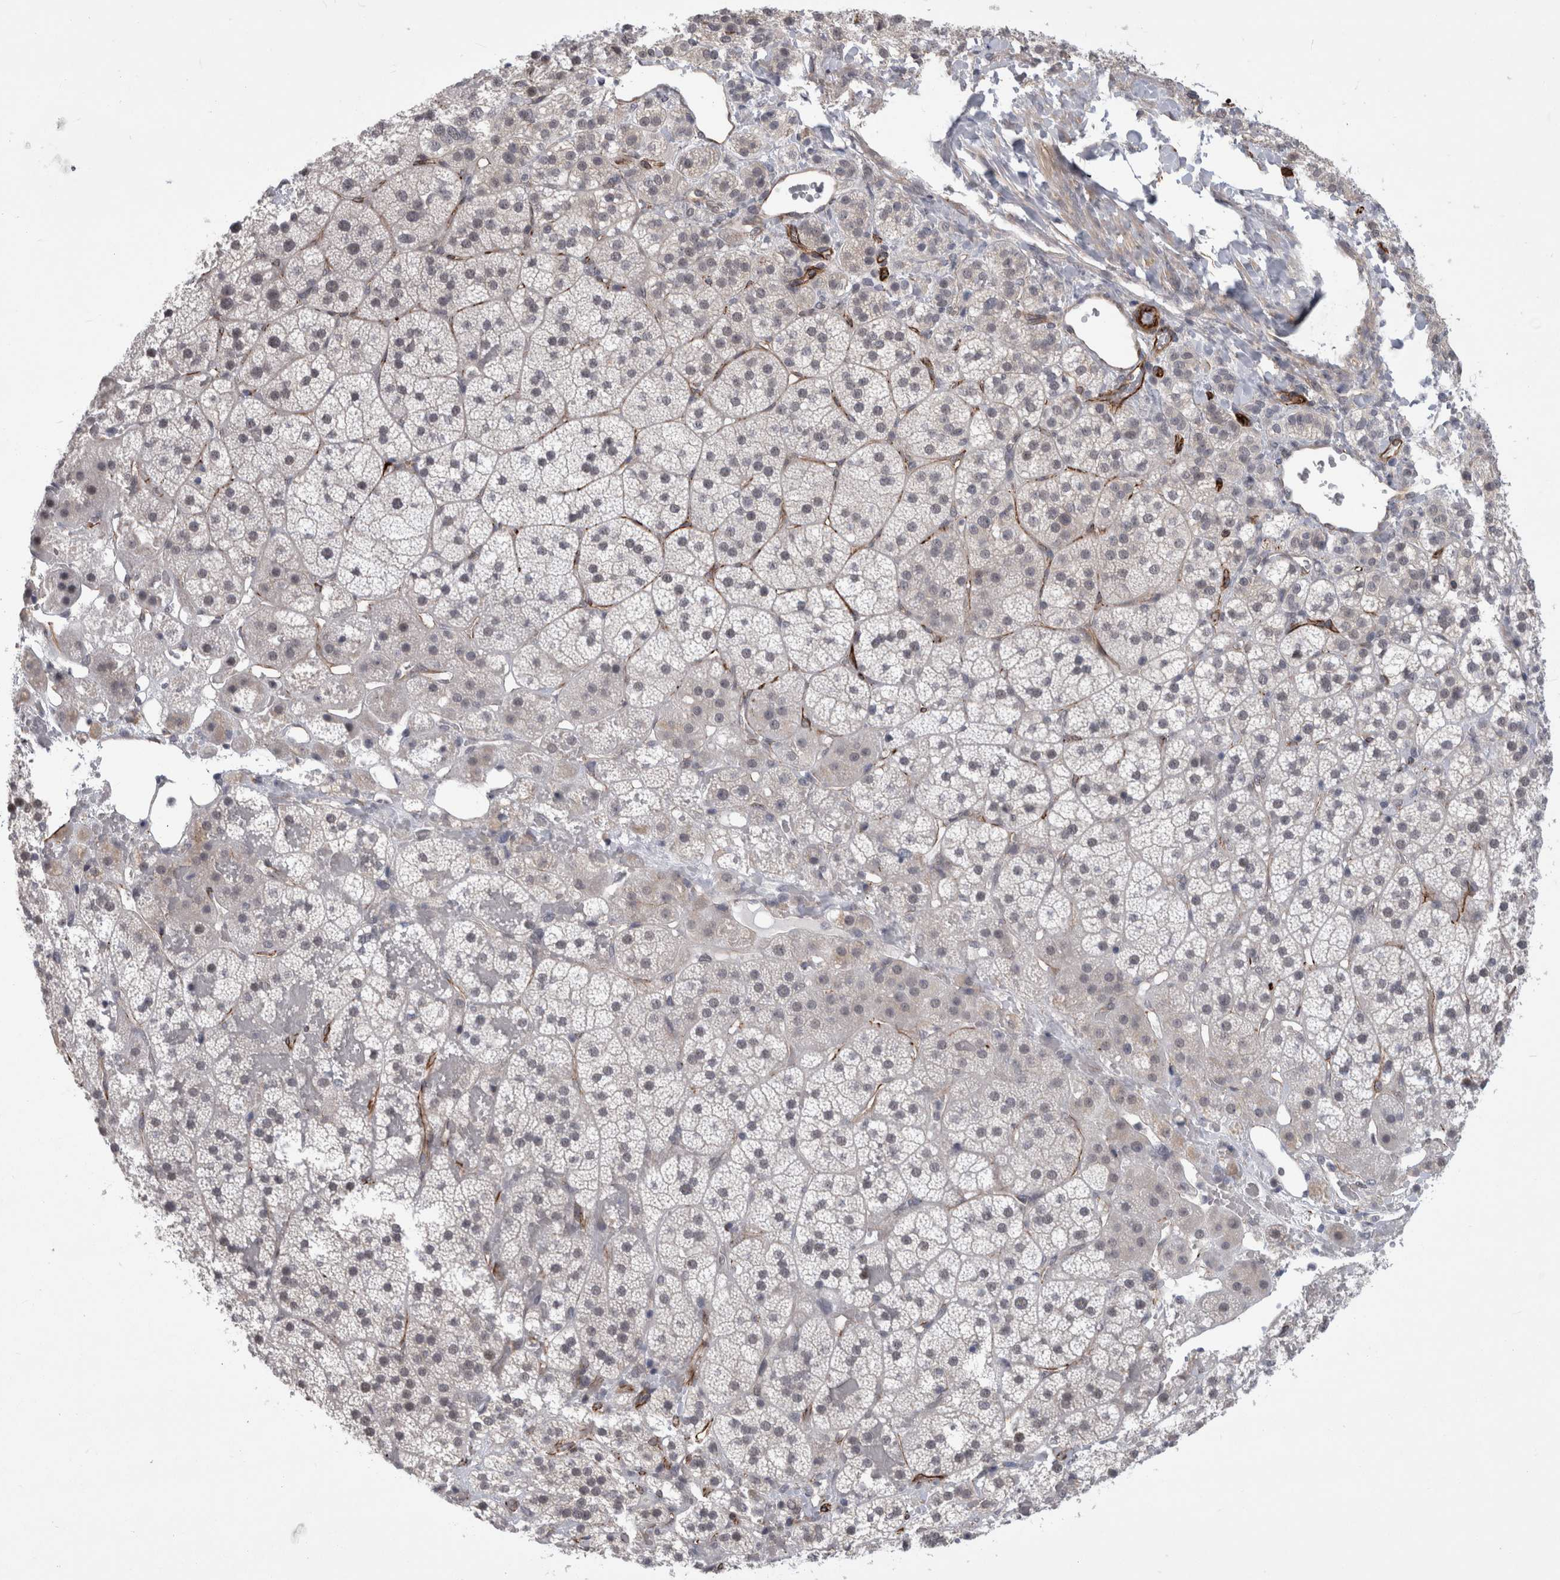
{"staining": {"intensity": "weak", "quantity": "<25%", "location": "cytoplasmic/membranous"}, "tissue": "adrenal gland", "cell_type": "Glandular cells", "image_type": "normal", "snomed": [{"axis": "morphology", "description": "Normal tissue, NOS"}, {"axis": "topography", "description": "Adrenal gland"}], "caption": "DAB immunohistochemical staining of normal human adrenal gland reveals no significant expression in glandular cells. The staining is performed using DAB brown chromogen with nuclei counter-stained in using hematoxylin.", "gene": "FAM83H", "patient": {"sex": "female", "age": 44}}